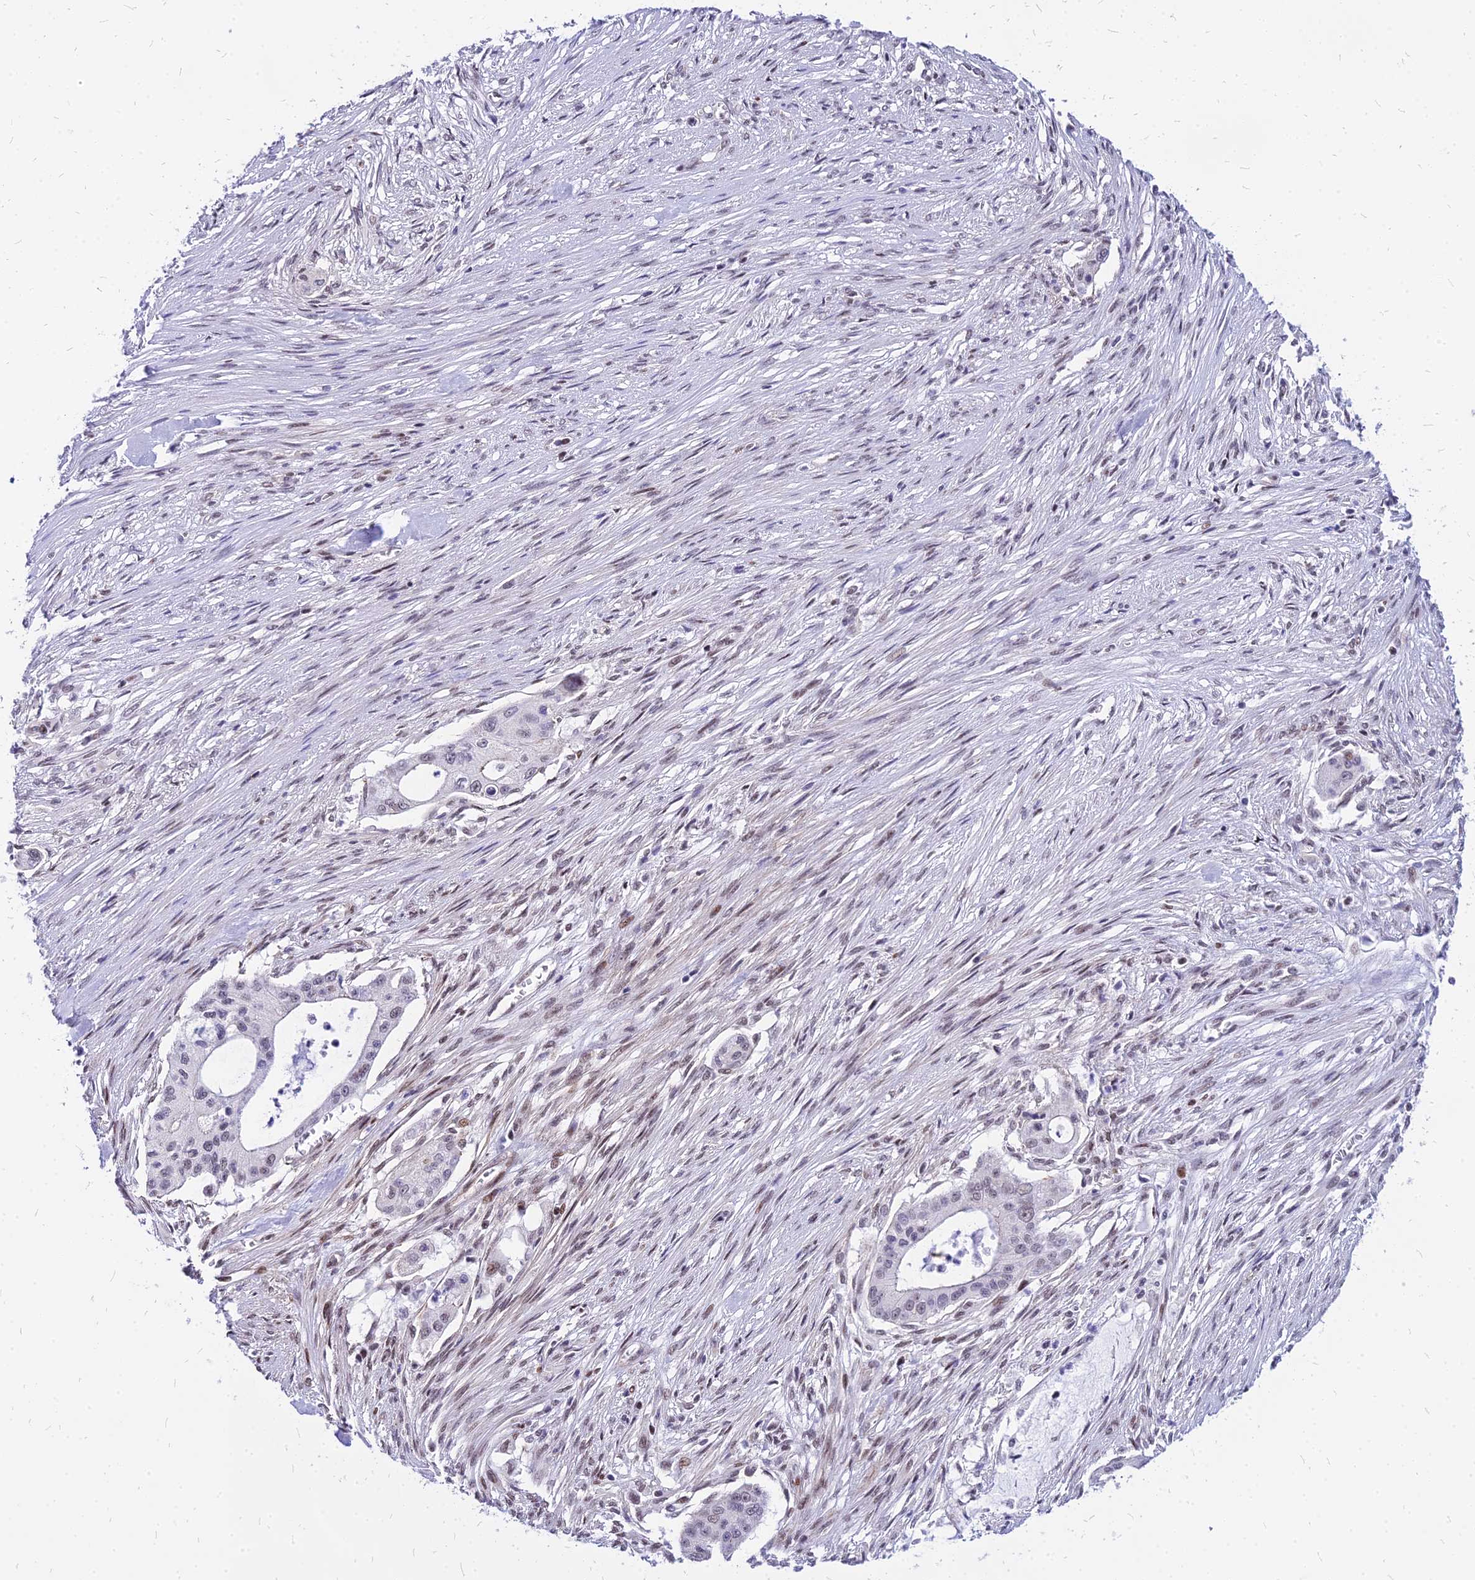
{"staining": {"intensity": "moderate", "quantity": "<25%", "location": "nuclear"}, "tissue": "pancreatic cancer", "cell_type": "Tumor cells", "image_type": "cancer", "snomed": [{"axis": "morphology", "description": "Adenocarcinoma, NOS"}, {"axis": "topography", "description": "Pancreas"}], "caption": "Adenocarcinoma (pancreatic) stained with IHC reveals moderate nuclear staining in about <25% of tumor cells.", "gene": "FDX2", "patient": {"sex": "male", "age": 46}}